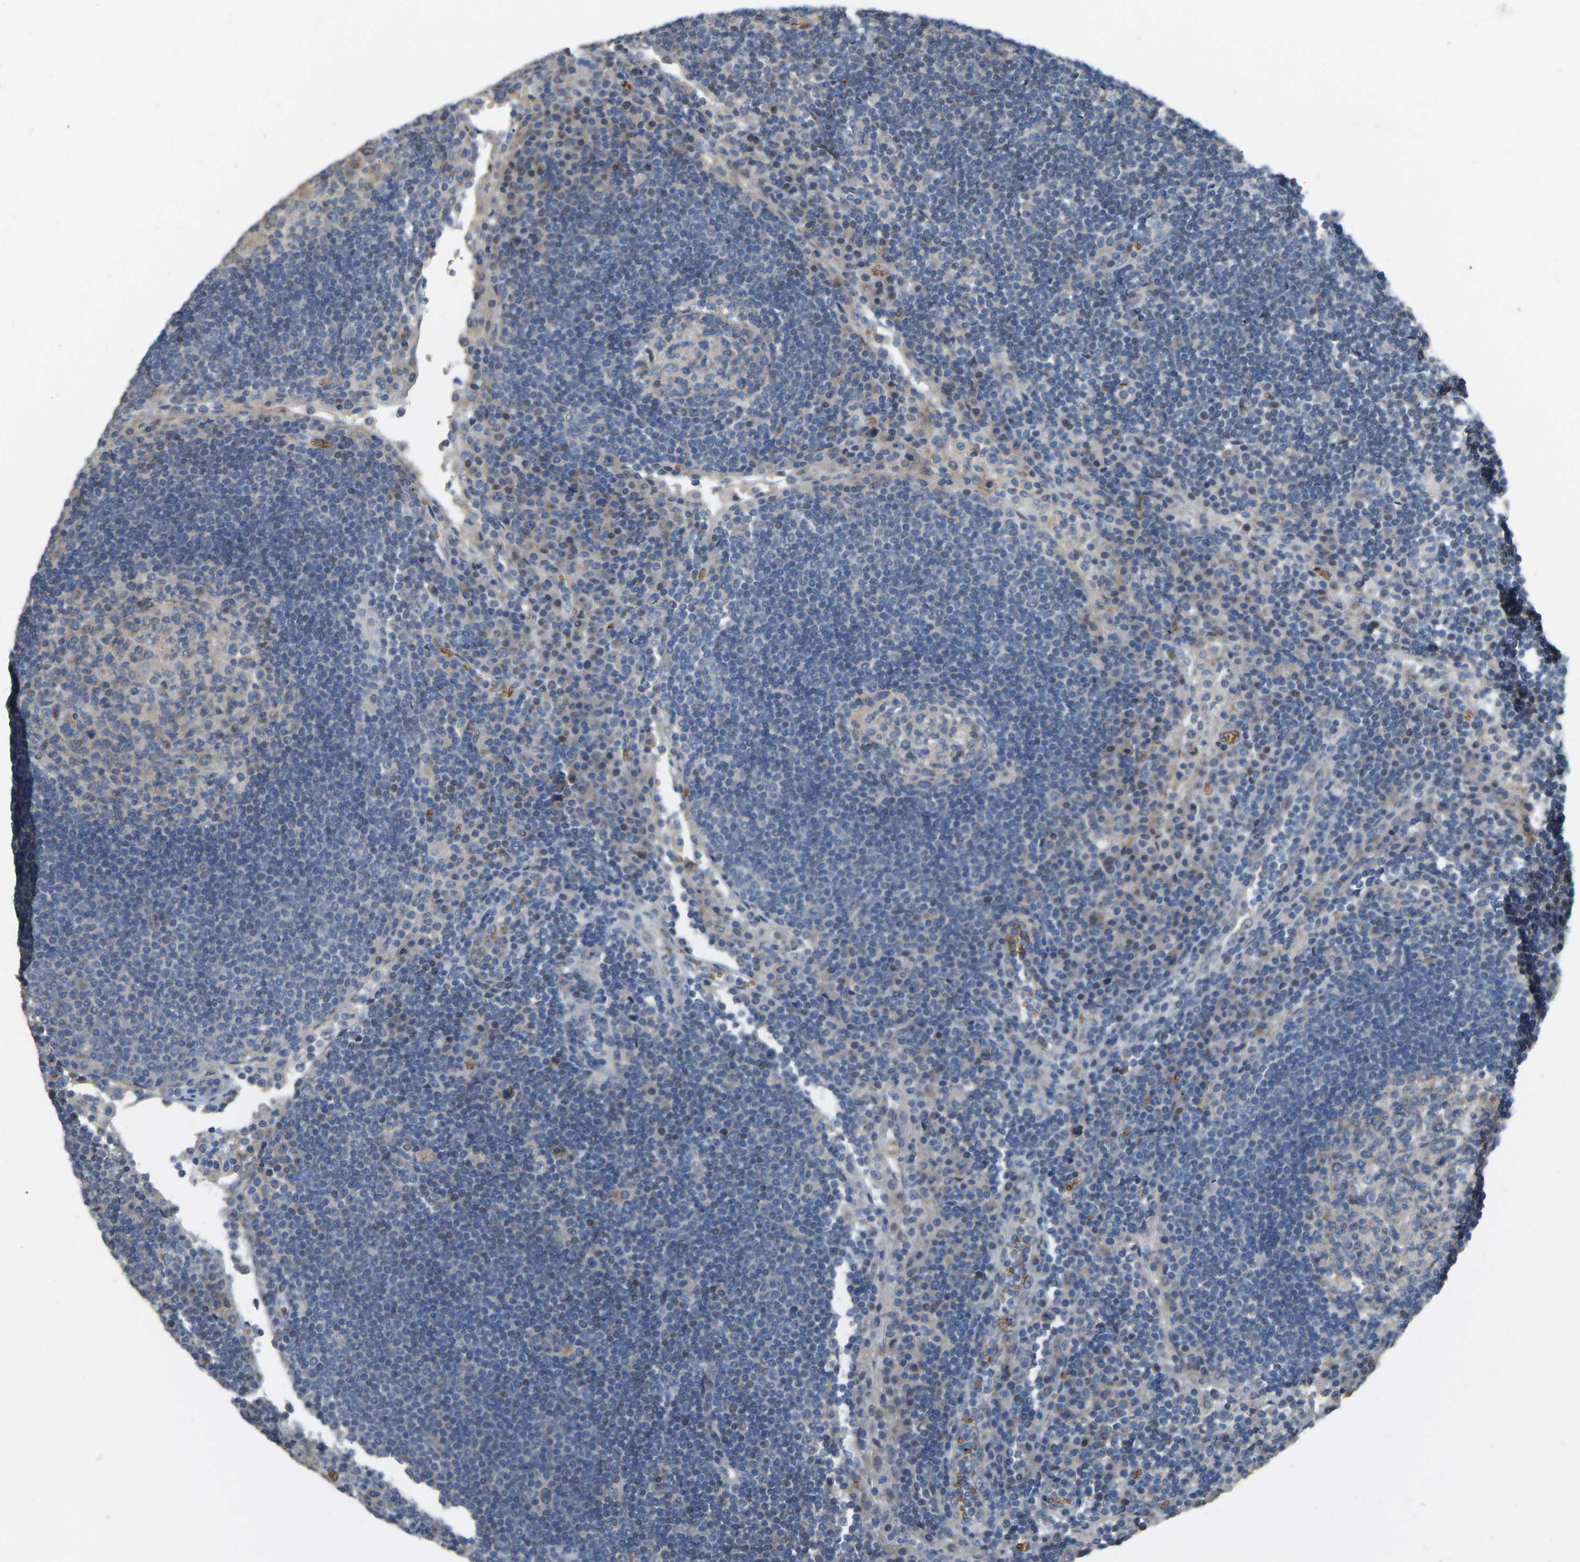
{"staining": {"intensity": "weak", "quantity": "25%-75%", "location": "cytoplasmic/membranous"}, "tissue": "lymph node", "cell_type": "Germinal center cells", "image_type": "normal", "snomed": [{"axis": "morphology", "description": "Normal tissue, NOS"}, {"axis": "topography", "description": "Lymph node"}], "caption": "This is a photomicrograph of immunohistochemistry staining of normal lymph node, which shows weak staining in the cytoplasmic/membranous of germinal center cells.", "gene": "CFAP298", "patient": {"sex": "female", "age": 53}}